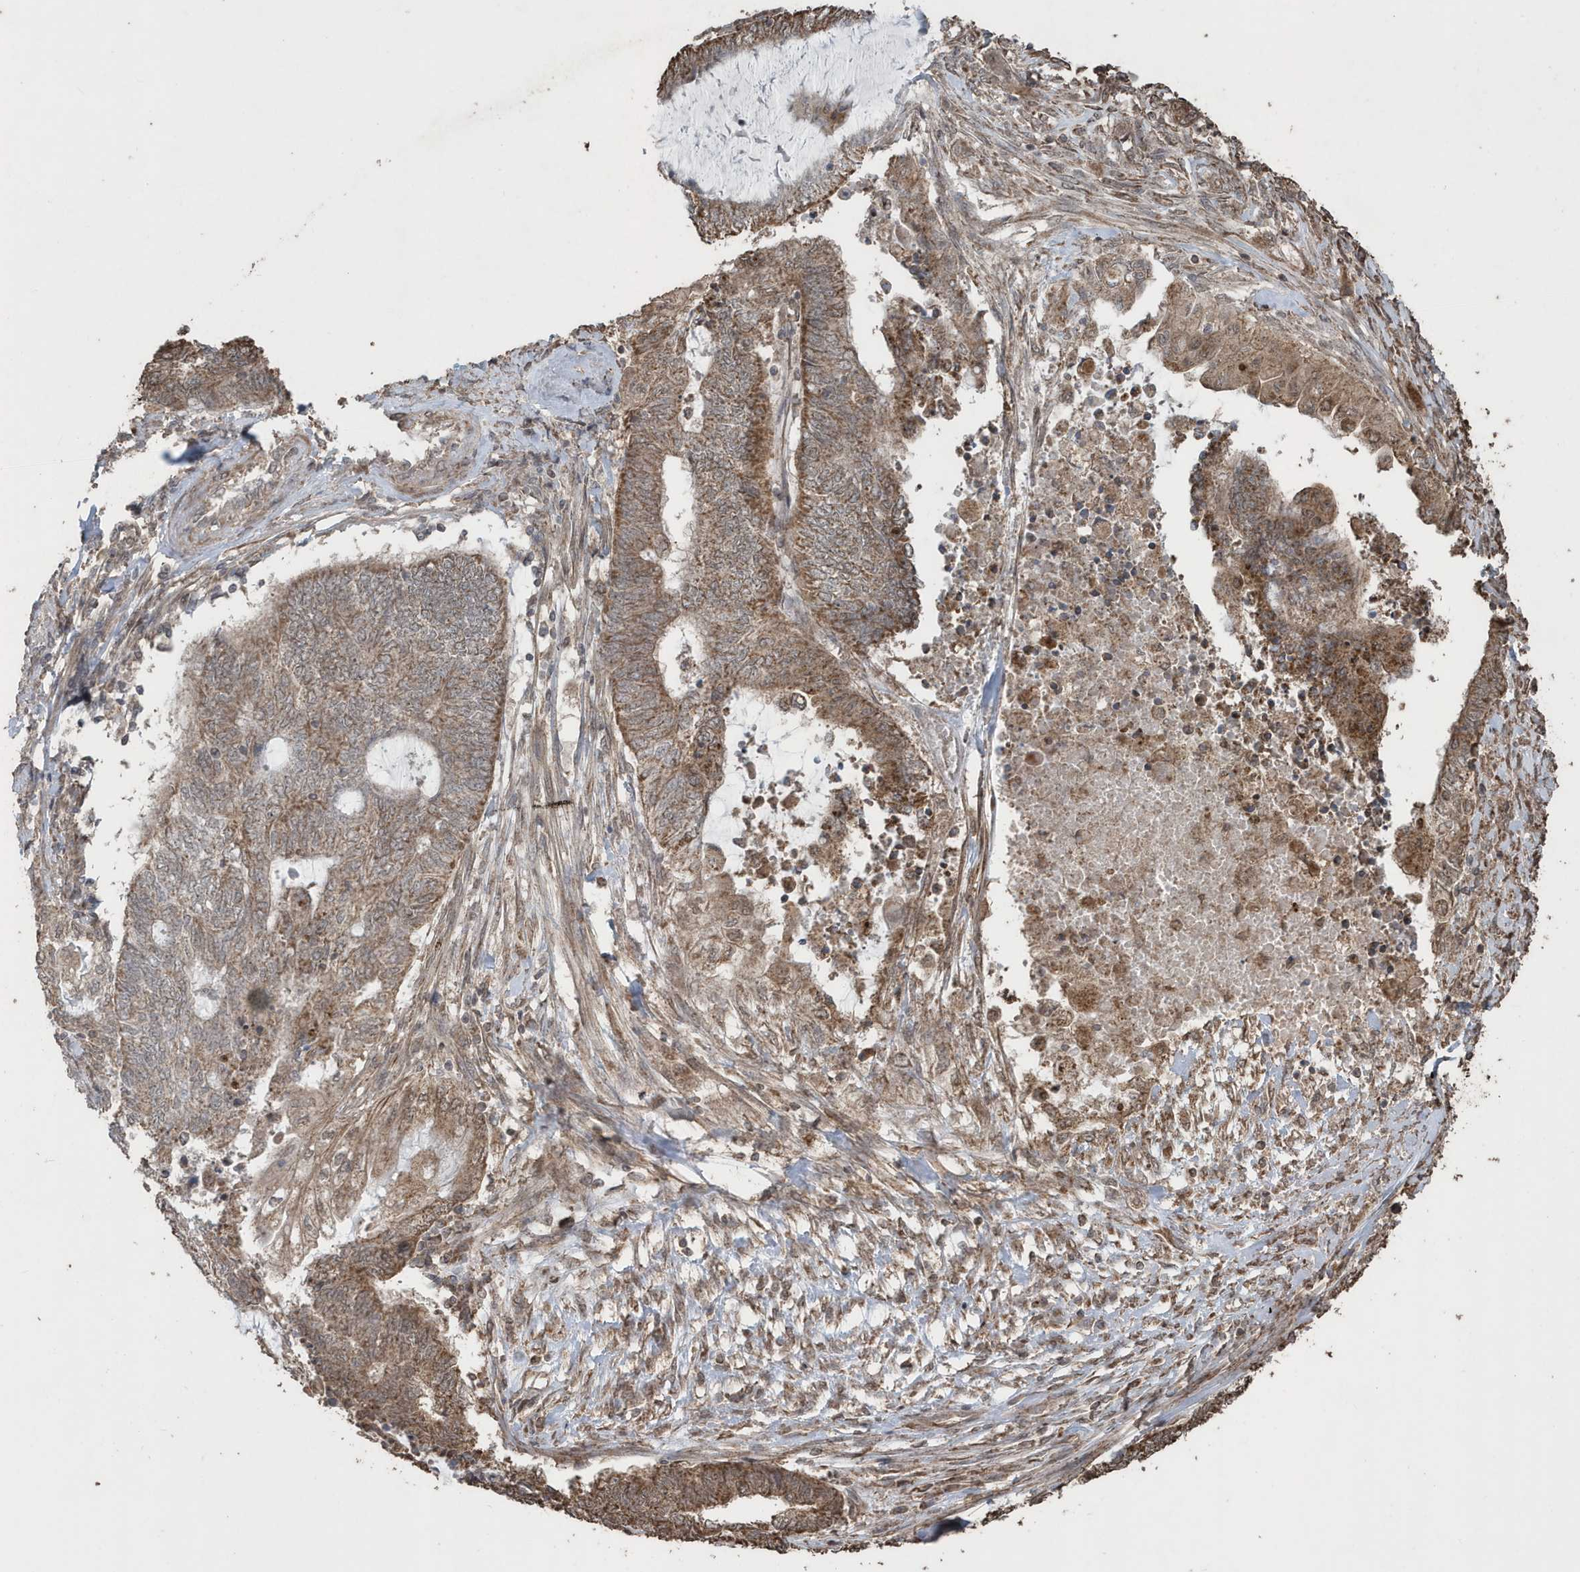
{"staining": {"intensity": "moderate", "quantity": ">75%", "location": "cytoplasmic/membranous"}, "tissue": "endometrial cancer", "cell_type": "Tumor cells", "image_type": "cancer", "snomed": [{"axis": "morphology", "description": "Adenocarcinoma, NOS"}, {"axis": "topography", "description": "Uterus"}, {"axis": "topography", "description": "Endometrium"}], "caption": "DAB (3,3'-diaminobenzidine) immunohistochemical staining of human endometrial cancer (adenocarcinoma) demonstrates moderate cytoplasmic/membranous protein staining in approximately >75% of tumor cells.", "gene": "PAXBP1", "patient": {"sex": "female", "age": 70}}